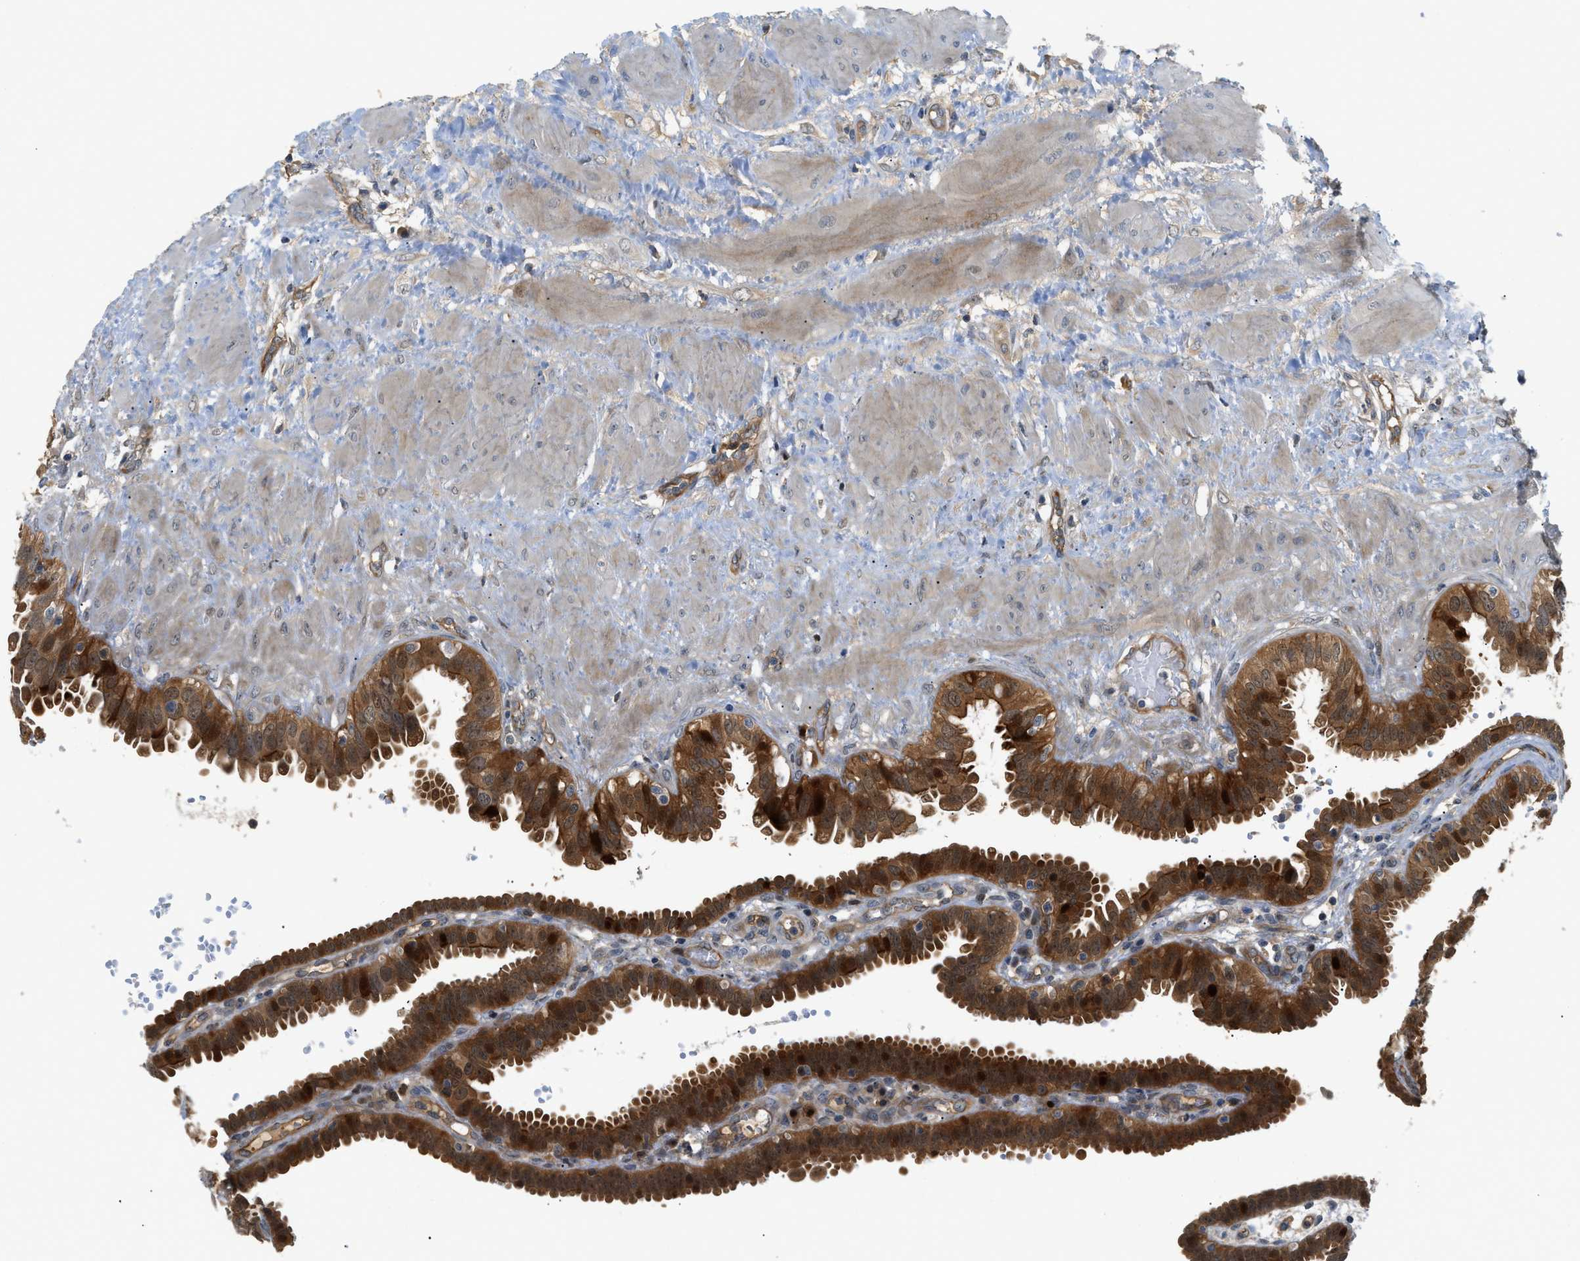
{"staining": {"intensity": "strong", "quantity": ">75%", "location": "cytoplasmic/membranous,nuclear"}, "tissue": "fallopian tube", "cell_type": "Glandular cells", "image_type": "normal", "snomed": [{"axis": "morphology", "description": "Normal tissue, NOS"}, {"axis": "topography", "description": "Fallopian tube"}, {"axis": "topography", "description": "Placenta"}], "caption": "Immunohistochemistry (IHC) staining of unremarkable fallopian tube, which reveals high levels of strong cytoplasmic/membranous,nuclear positivity in approximately >75% of glandular cells indicating strong cytoplasmic/membranous,nuclear protein expression. The staining was performed using DAB (3,3'-diaminobenzidine) (brown) for protein detection and nuclei were counterstained in hematoxylin (blue).", "gene": "TRAK2", "patient": {"sex": "female", "age": 34}}